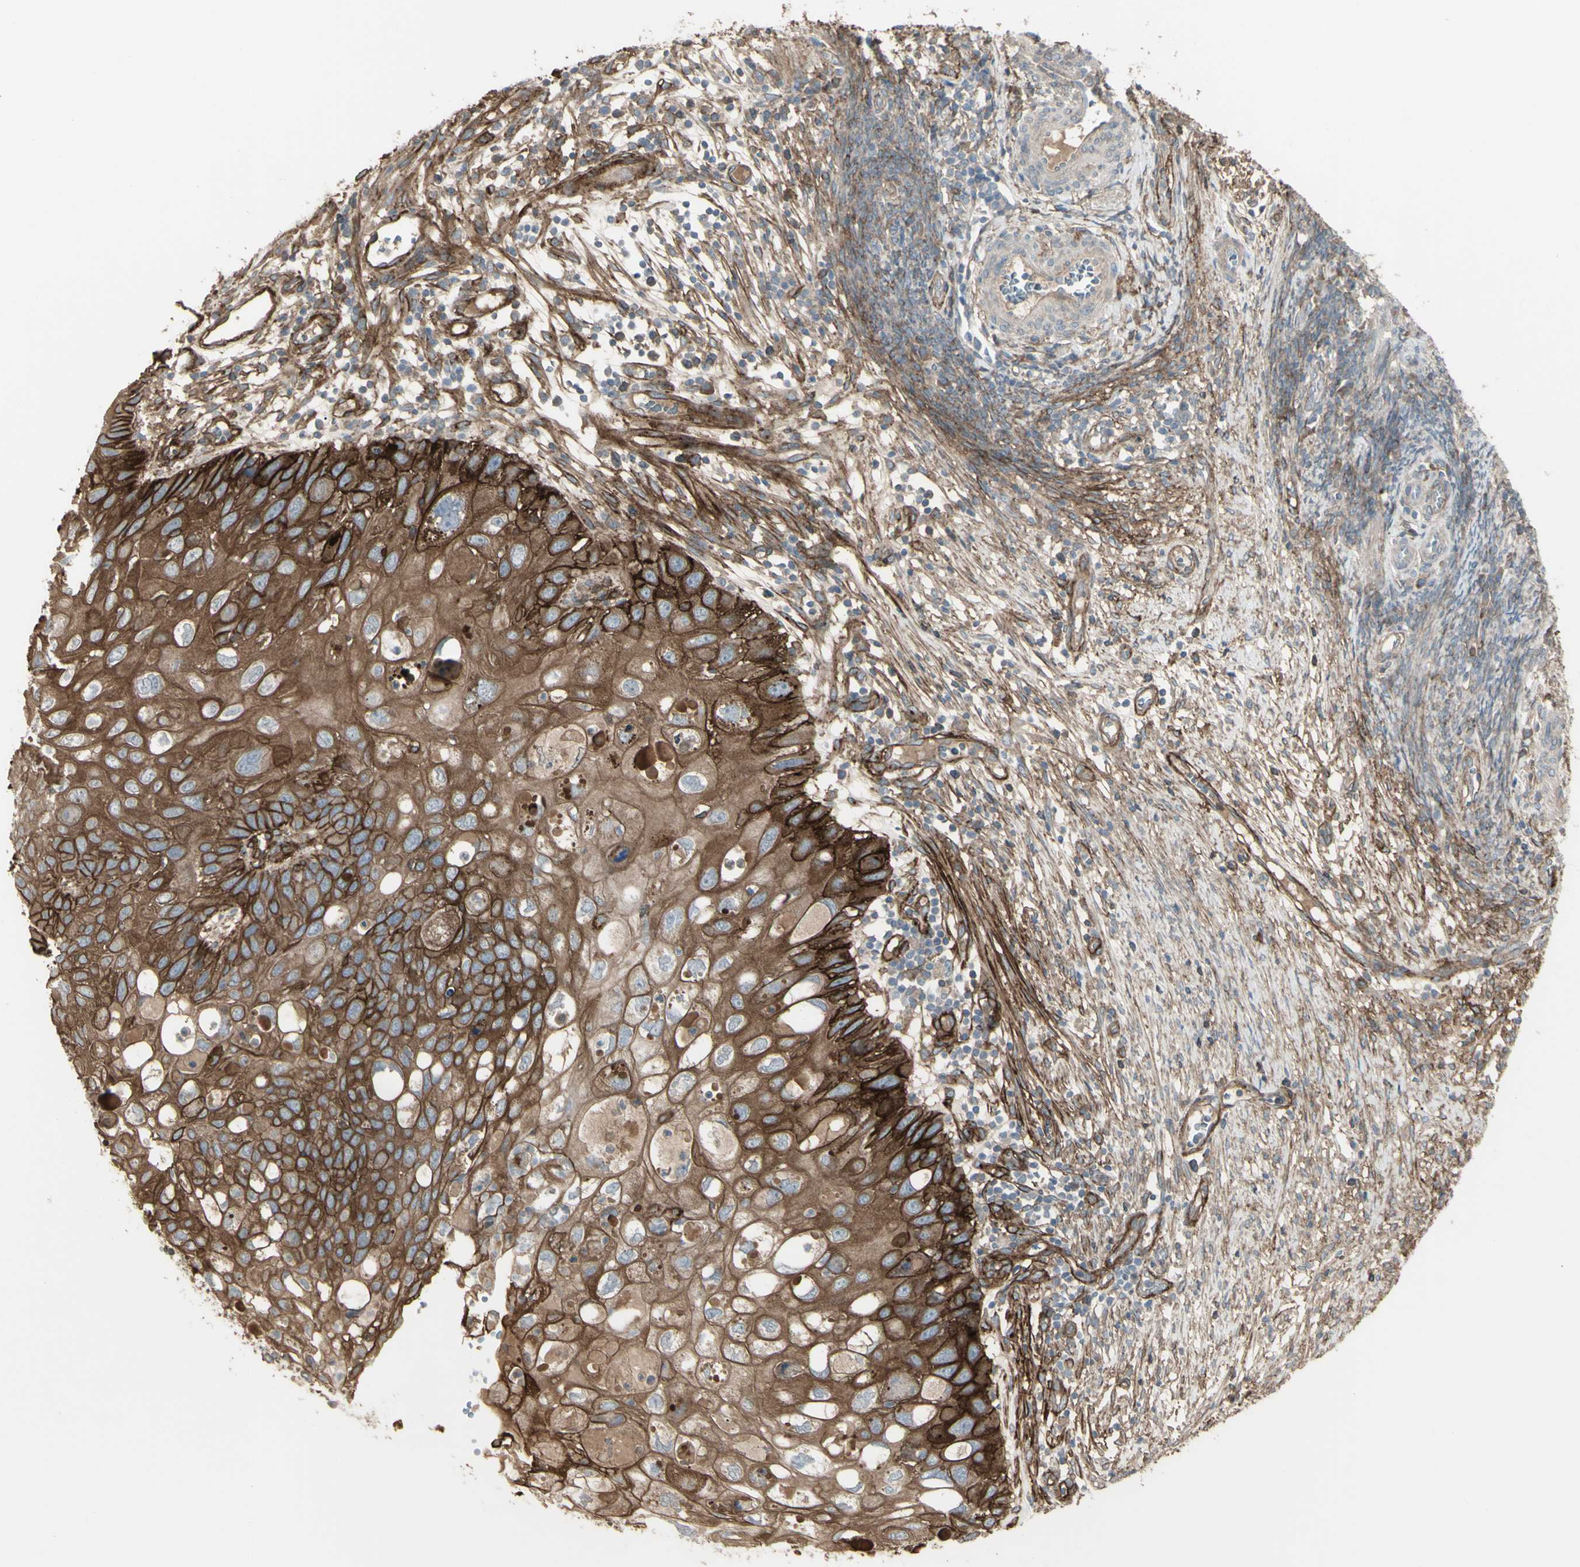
{"staining": {"intensity": "moderate", "quantity": ">75%", "location": "cytoplasmic/membranous"}, "tissue": "cervical cancer", "cell_type": "Tumor cells", "image_type": "cancer", "snomed": [{"axis": "morphology", "description": "Squamous cell carcinoma, NOS"}, {"axis": "topography", "description": "Cervix"}], "caption": "Protein positivity by IHC reveals moderate cytoplasmic/membranous staining in about >75% of tumor cells in cervical cancer. The protein is stained brown, and the nuclei are stained in blue (DAB IHC with brightfield microscopy, high magnification).", "gene": "CD276", "patient": {"sex": "female", "age": 70}}